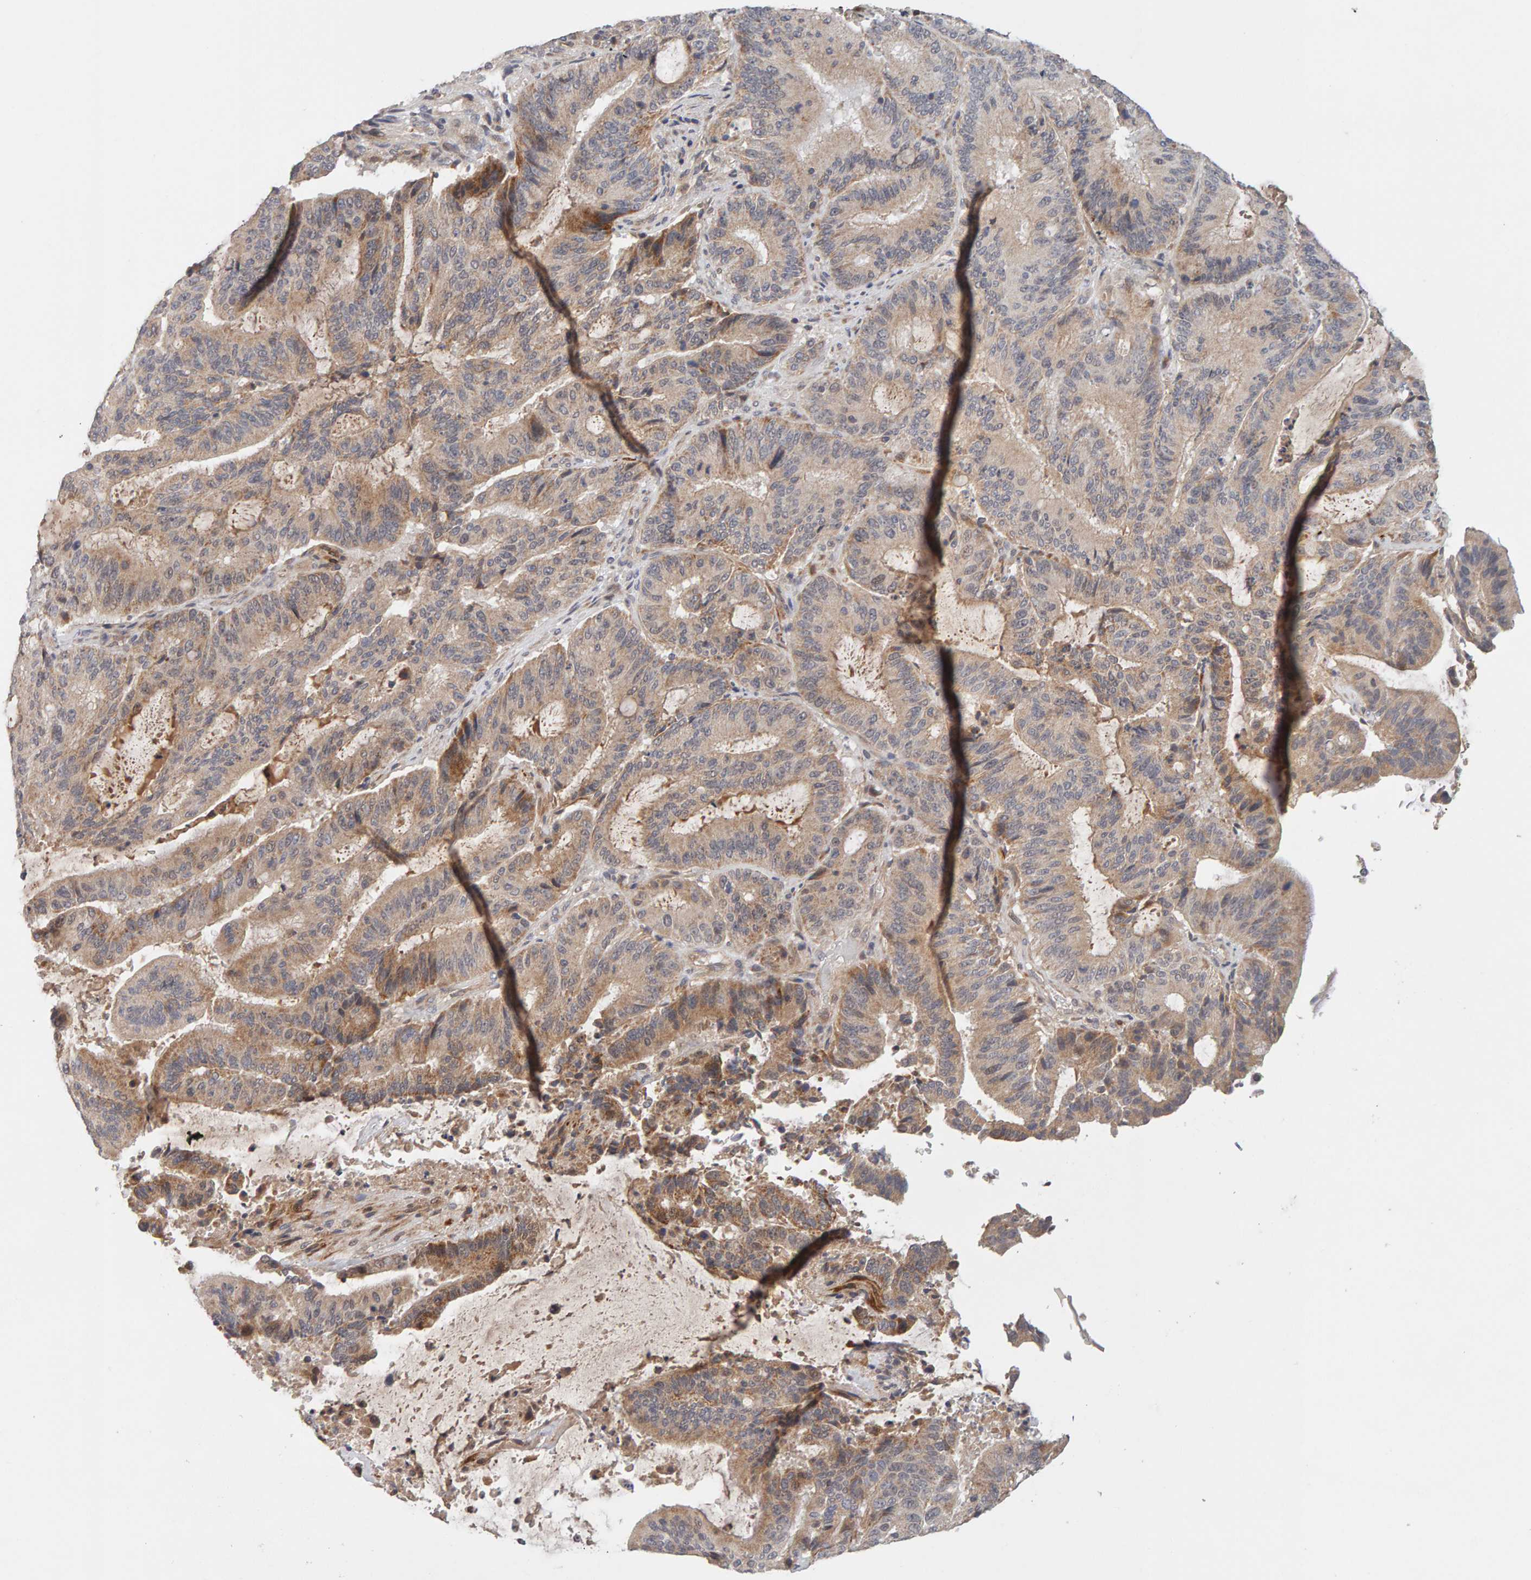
{"staining": {"intensity": "moderate", "quantity": "25%-75%", "location": "cytoplasmic/membranous"}, "tissue": "liver cancer", "cell_type": "Tumor cells", "image_type": "cancer", "snomed": [{"axis": "morphology", "description": "Normal tissue, NOS"}, {"axis": "morphology", "description": "Cholangiocarcinoma"}, {"axis": "topography", "description": "Liver"}, {"axis": "topography", "description": "Peripheral nerve tissue"}], "caption": "Human liver cancer (cholangiocarcinoma) stained with a protein marker displays moderate staining in tumor cells.", "gene": "NUDCD1", "patient": {"sex": "female", "age": 73}}